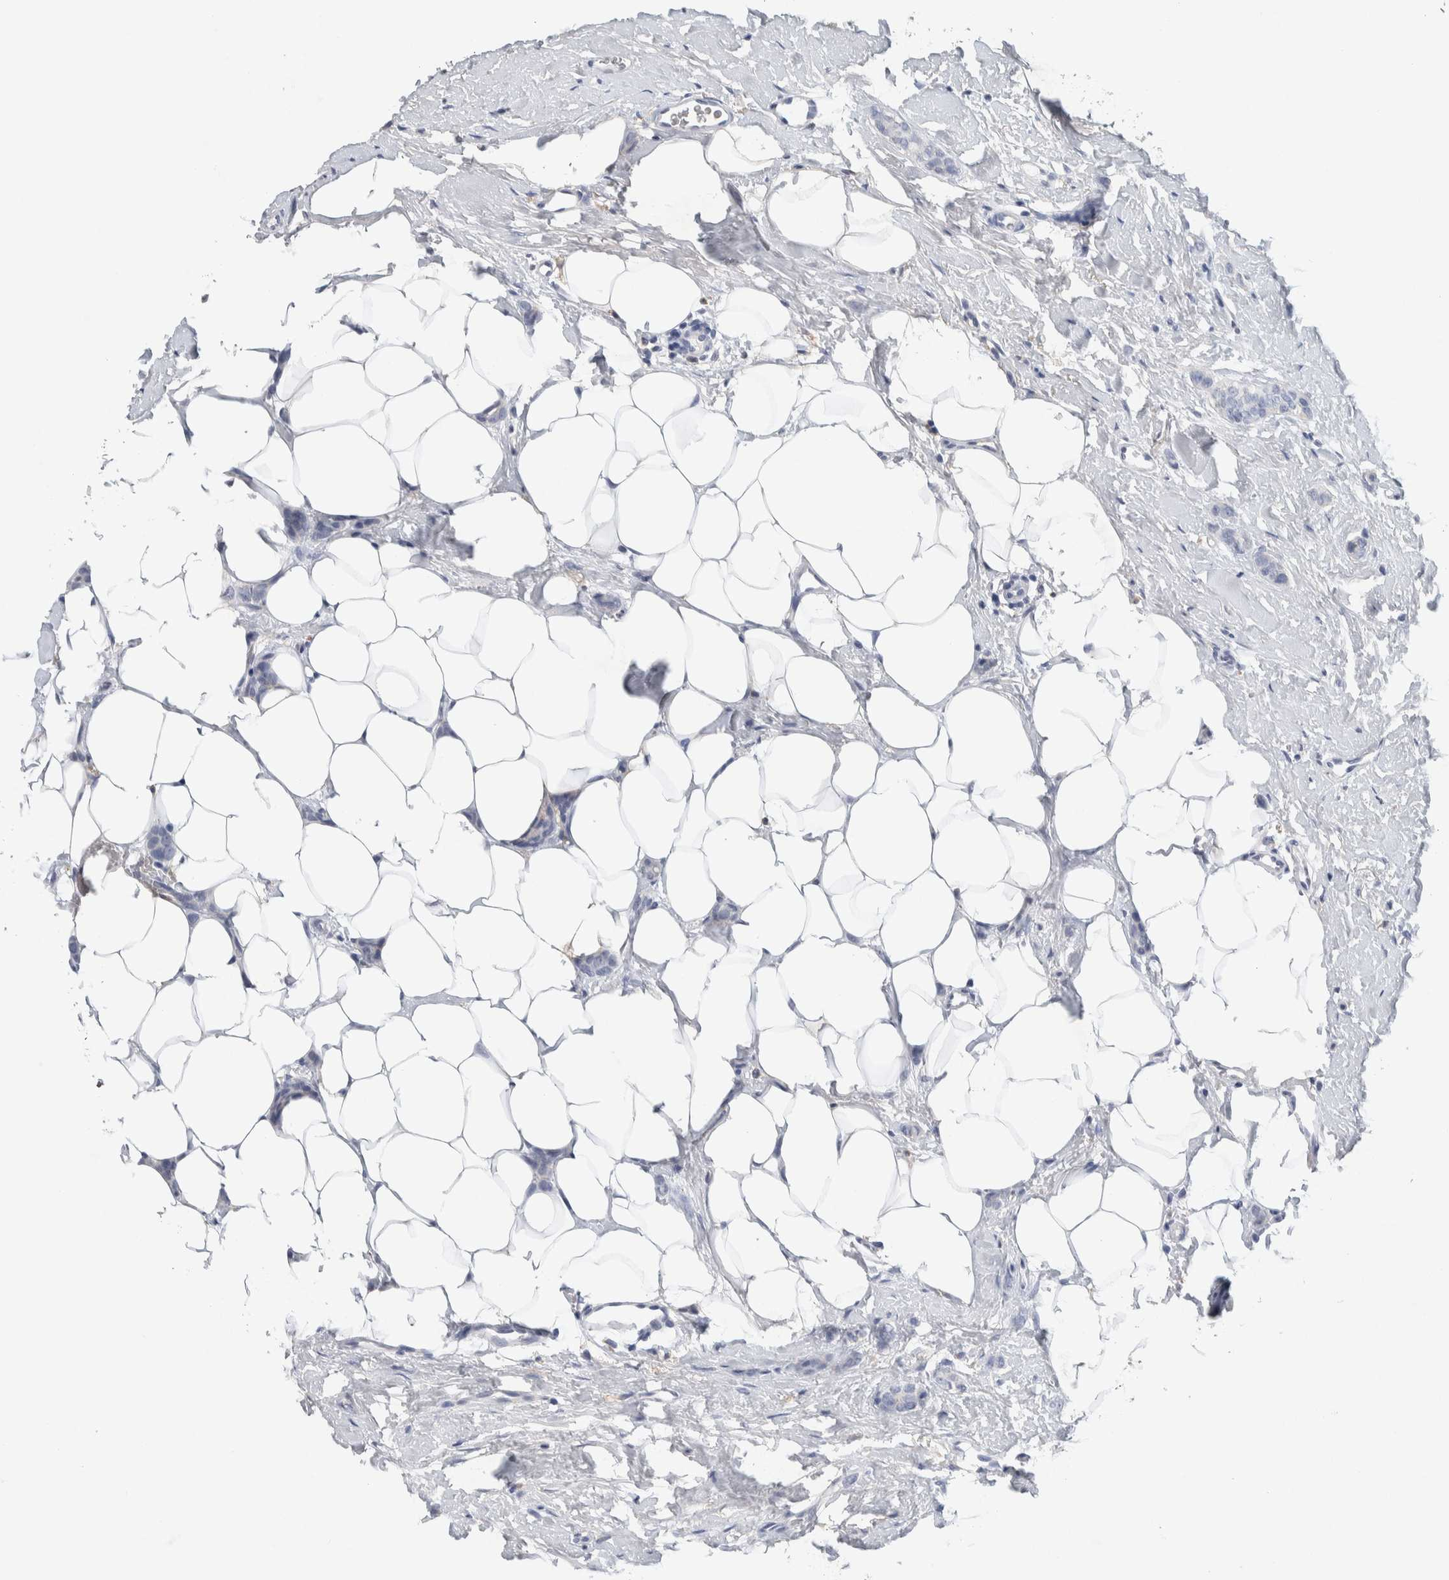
{"staining": {"intensity": "negative", "quantity": "none", "location": "none"}, "tissue": "breast cancer", "cell_type": "Tumor cells", "image_type": "cancer", "snomed": [{"axis": "morphology", "description": "Lobular carcinoma"}, {"axis": "topography", "description": "Skin"}, {"axis": "topography", "description": "Breast"}], "caption": "Tumor cells are negative for brown protein staining in lobular carcinoma (breast).", "gene": "NCF2", "patient": {"sex": "female", "age": 46}}